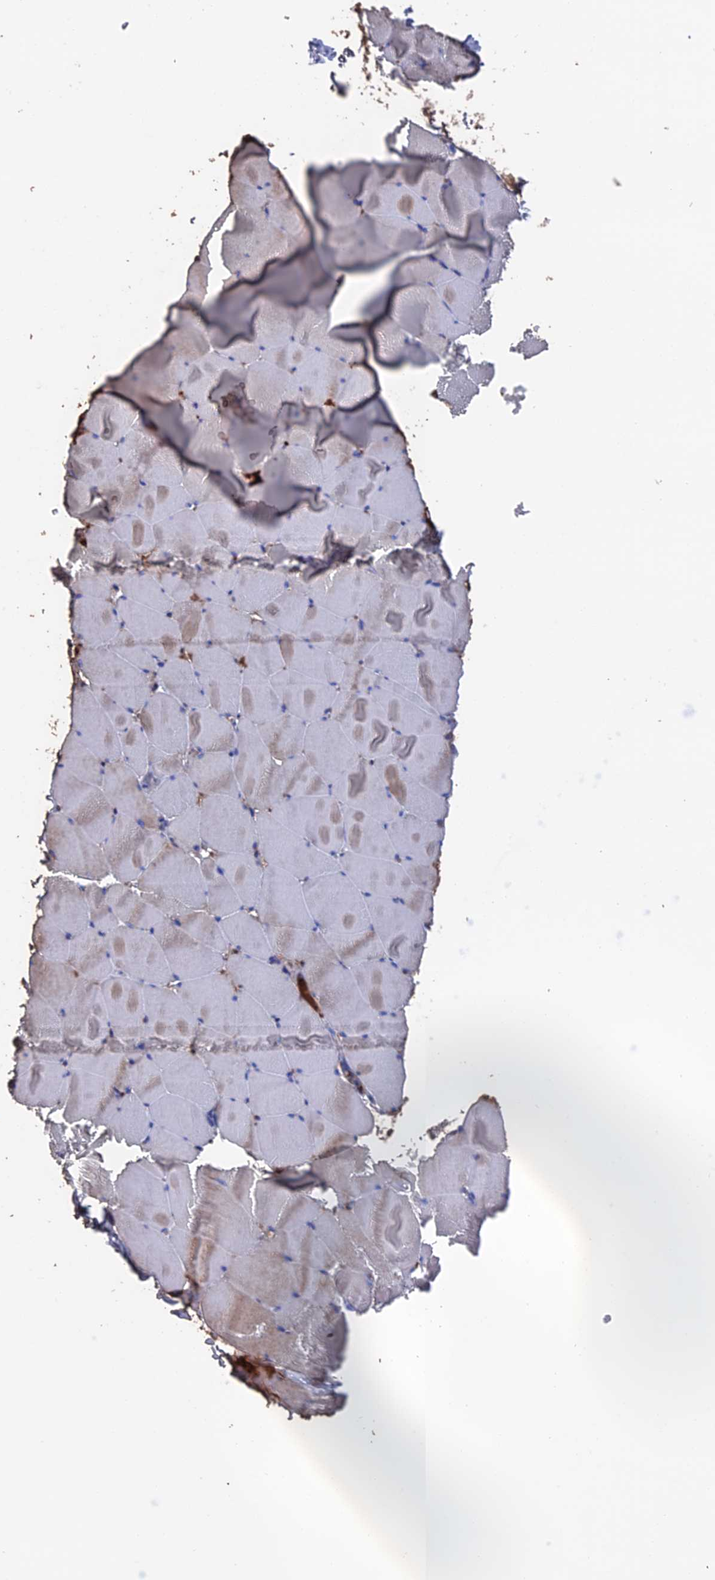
{"staining": {"intensity": "moderate", "quantity": "<25%", "location": "cytoplasmic/membranous"}, "tissue": "skeletal muscle", "cell_type": "Myocytes", "image_type": "normal", "snomed": [{"axis": "morphology", "description": "Normal tissue, NOS"}, {"axis": "topography", "description": "Skeletal muscle"}], "caption": "Immunohistochemistry (IHC) of normal human skeletal muscle shows low levels of moderate cytoplasmic/membranous expression in about <25% of myocytes.", "gene": "HPF1", "patient": {"sex": "male", "age": 62}}